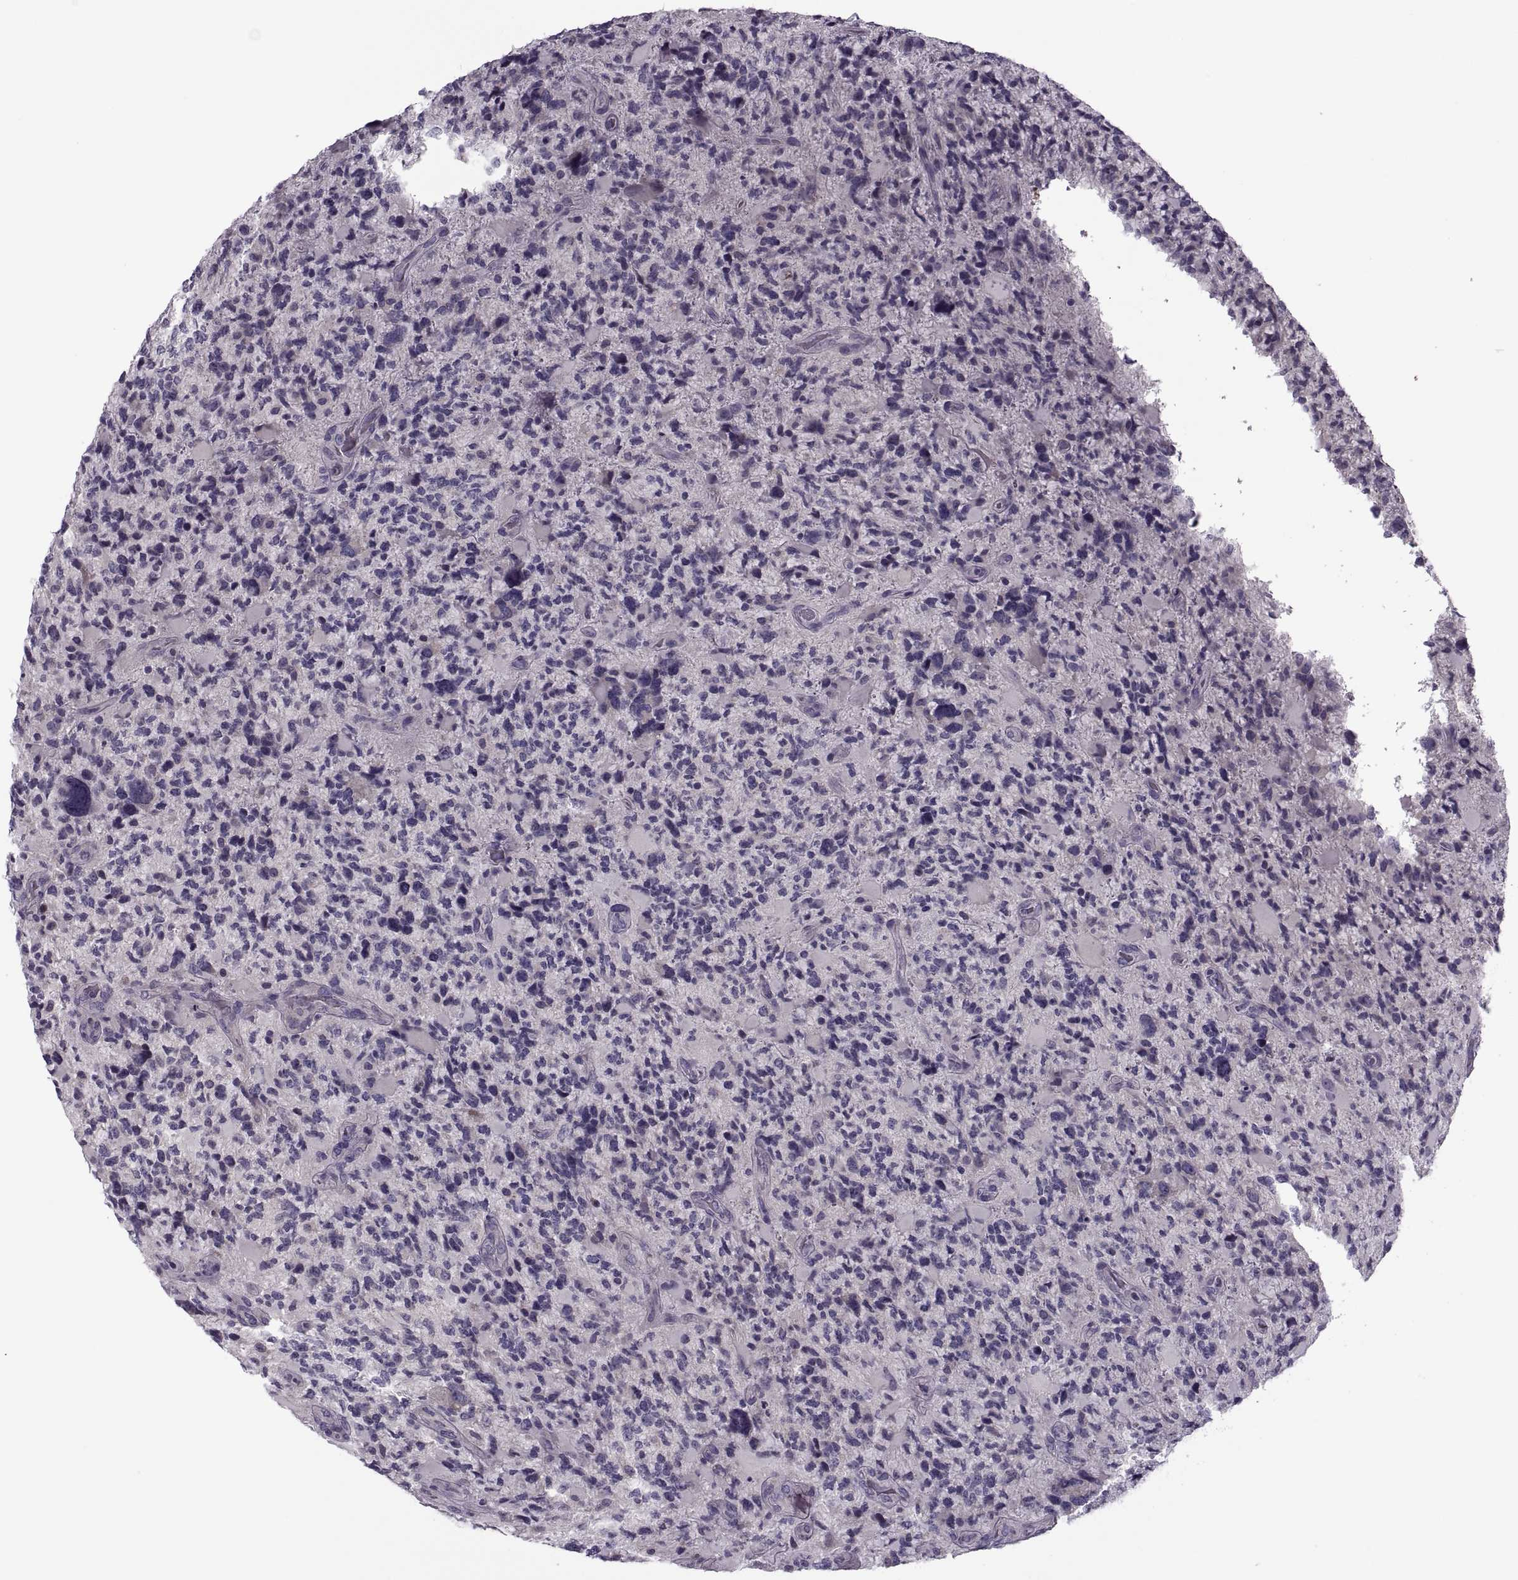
{"staining": {"intensity": "negative", "quantity": "none", "location": "none"}, "tissue": "glioma", "cell_type": "Tumor cells", "image_type": "cancer", "snomed": [{"axis": "morphology", "description": "Glioma, malignant, High grade"}, {"axis": "topography", "description": "Brain"}], "caption": "This is an immunohistochemistry image of glioma. There is no staining in tumor cells.", "gene": "PRSS54", "patient": {"sex": "female", "age": 71}}